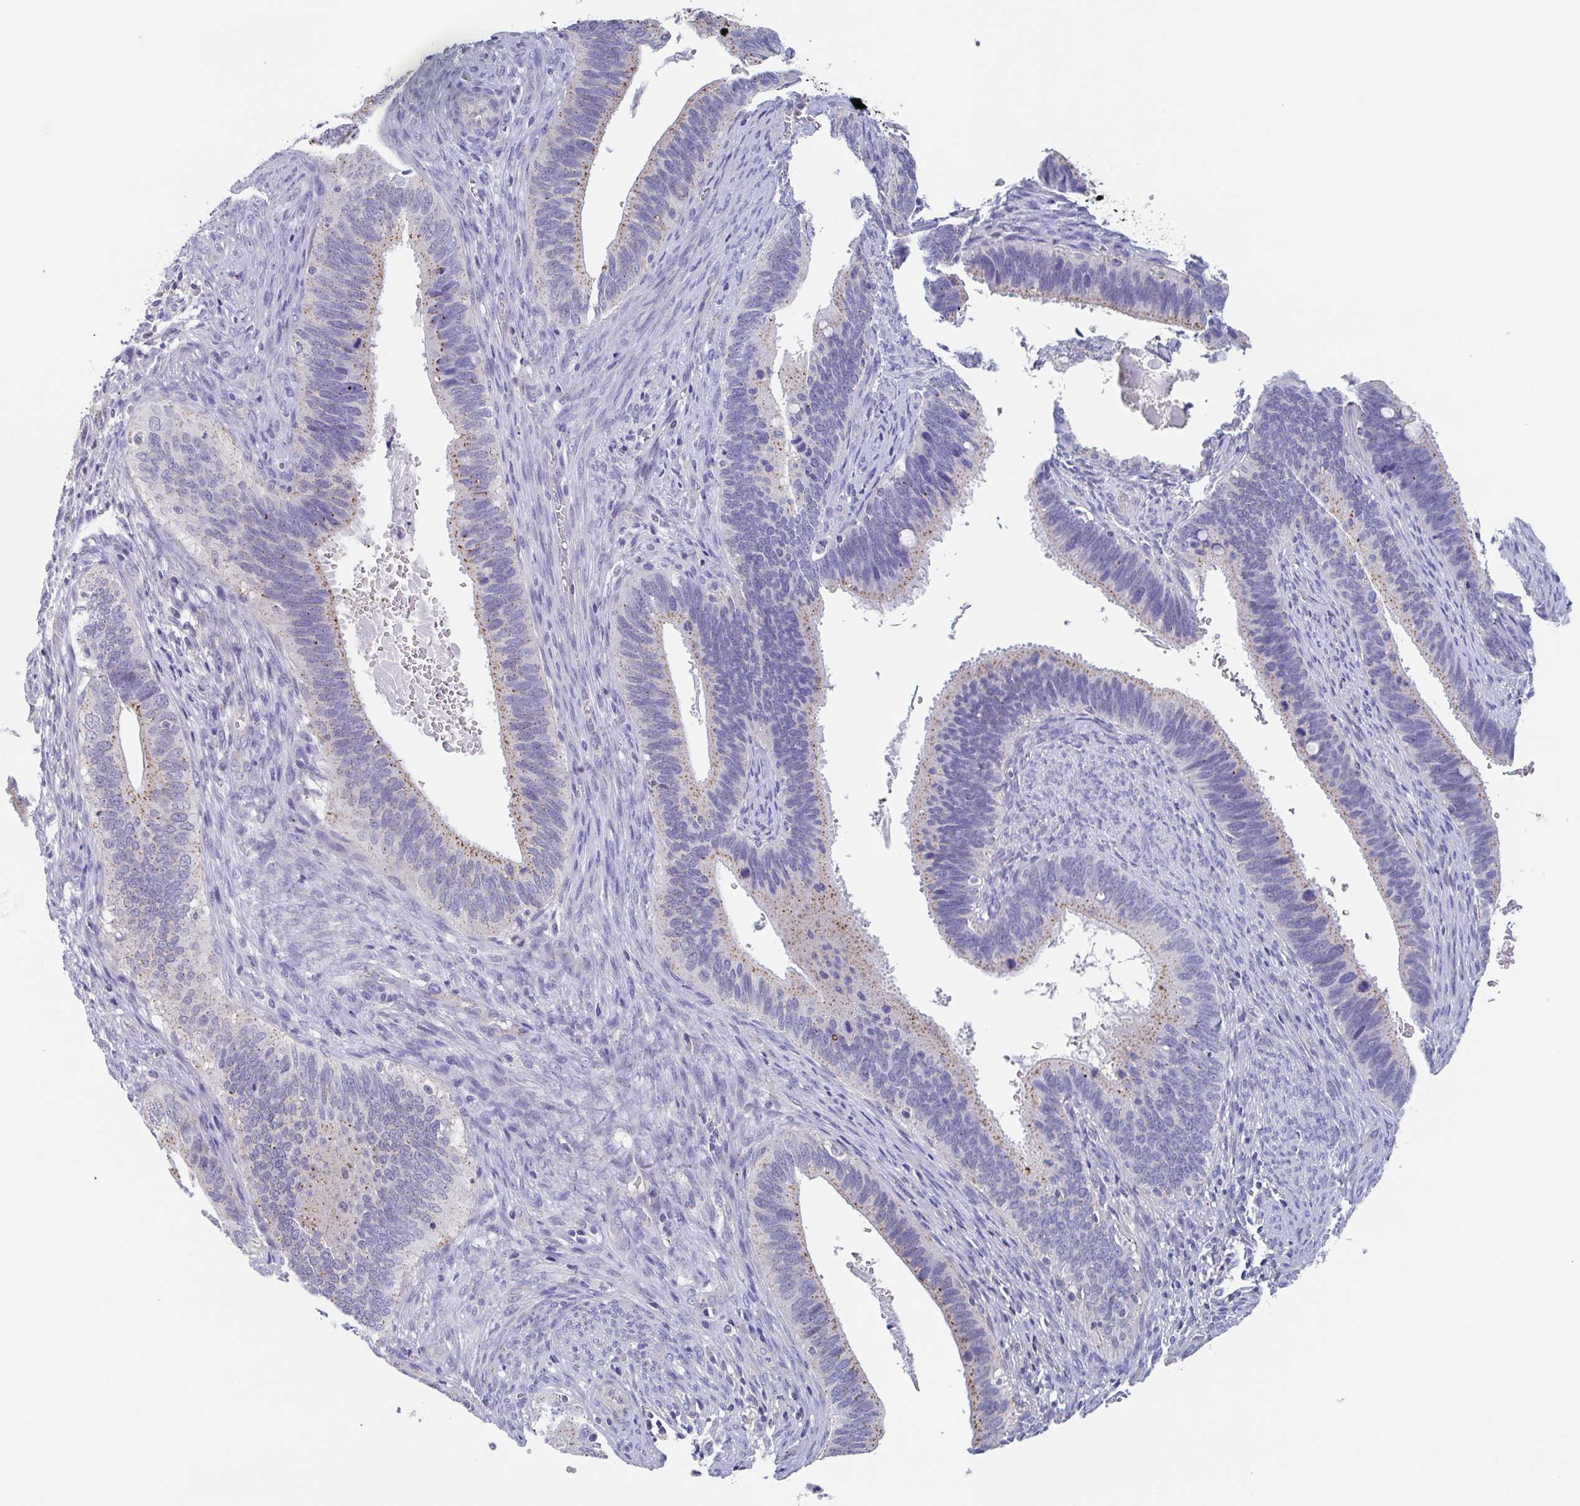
{"staining": {"intensity": "moderate", "quantity": "25%-75%", "location": "cytoplasmic/membranous"}, "tissue": "cervical cancer", "cell_type": "Tumor cells", "image_type": "cancer", "snomed": [{"axis": "morphology", "description": "Adenocarcinoma, NOS"}, {"axis": "topography", "description": "Cervix"}], "caption": "An image of human cervical cancer (adenocarcinoma) stained for a protein exhibits moderate cytoplasmic/membranous brown staining in tumor cells. The staining was performed using DAB to visualize the protein expression in brown, while the nuclei were stained in blue with hematoxylin (Magnification: 20x).", "gene": "CHMP5", "patient": {"sex": "female", "age": 42}}